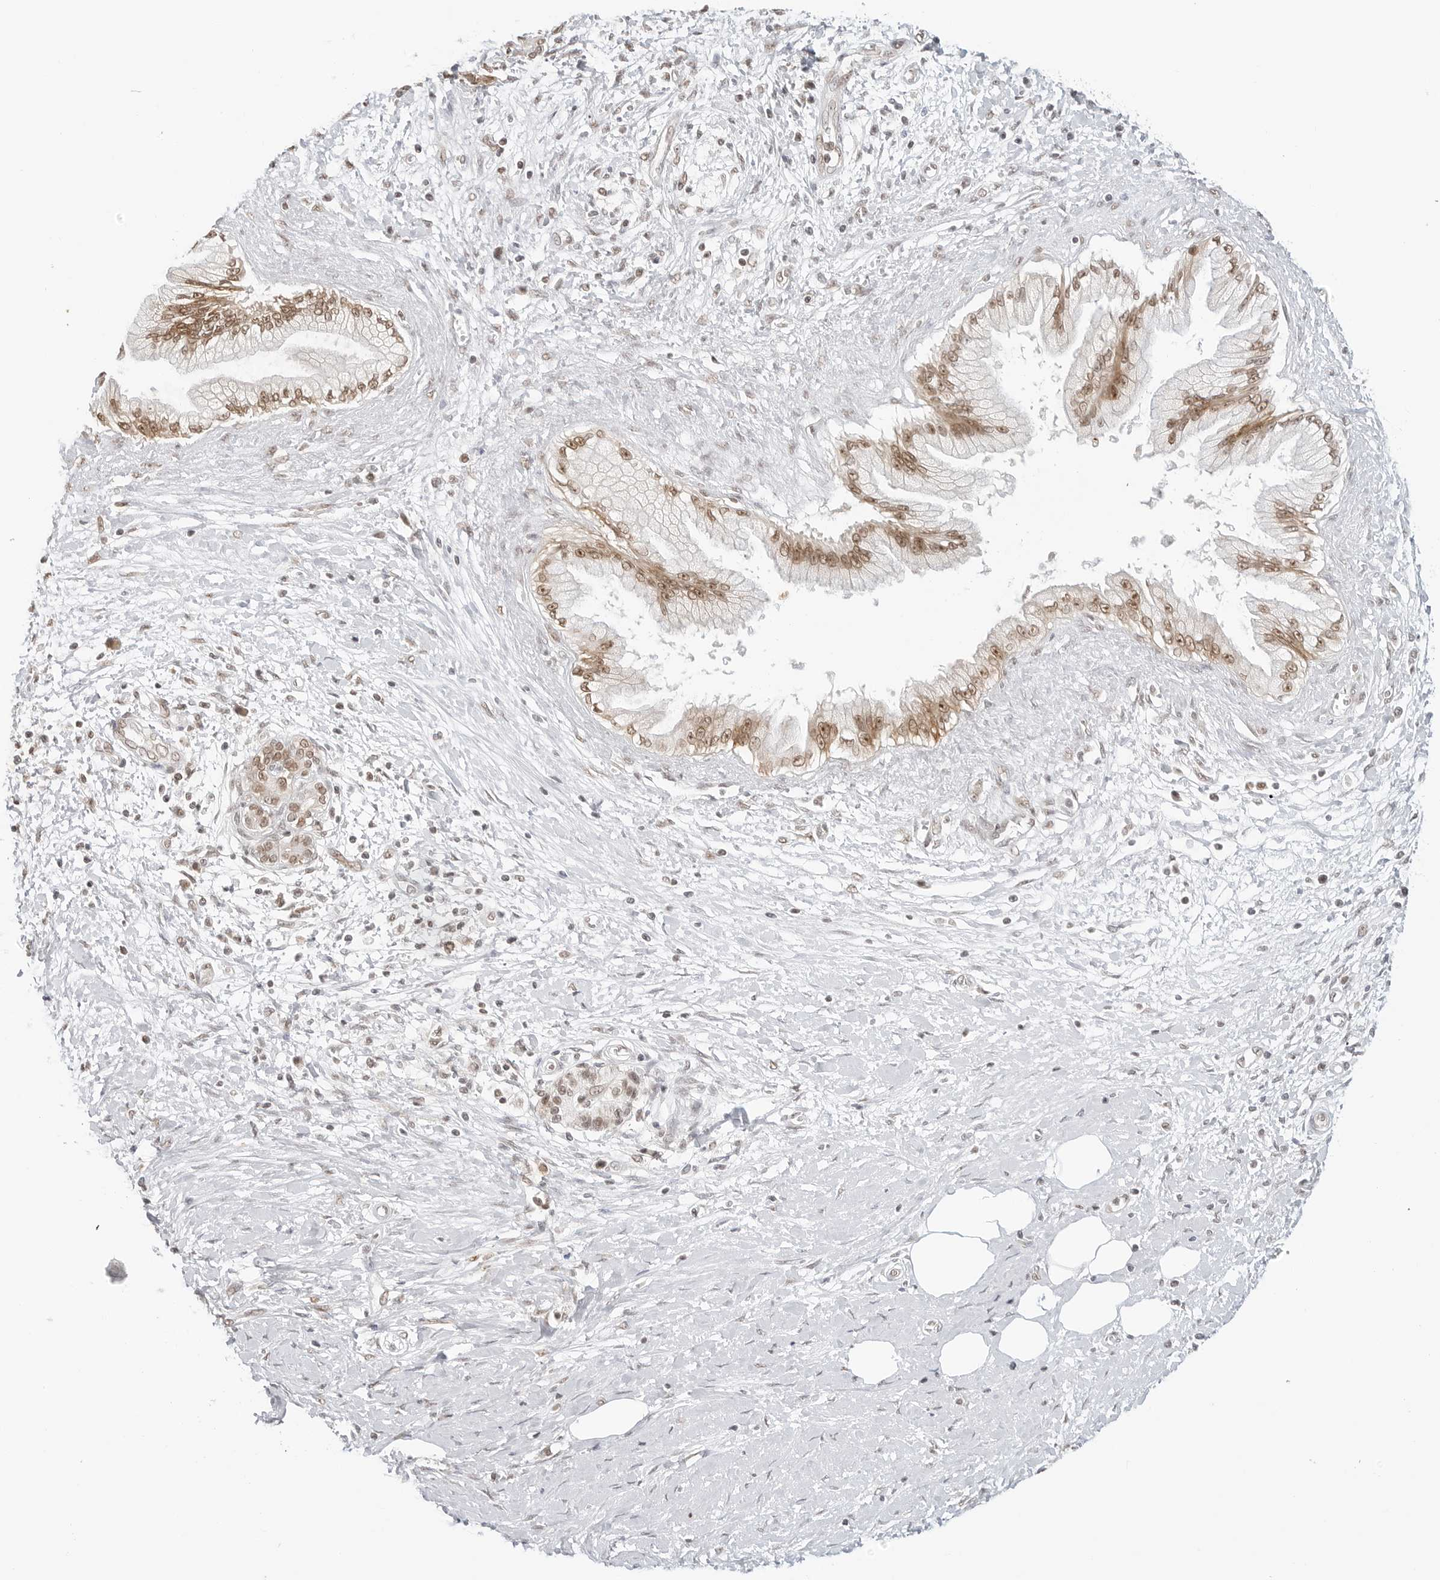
{"staining": {"intensity": "moderate", "quantity": ">75%", "location": "cytoplasmic/membranous,nuclear"}, "tissue": "pancreatic cancer", "cell_type": "Tumor cells", "image_type": "cancer", "snomed": [{"axis": "morphology", "description": "Adenocarcinoma, NOS"}, {"axis": "topography", "description": "Pancreas"}], "caption": "Pancreatic cancer stained for a protein demonstrates moderate cytoplasmic/membranous and nuclear positivity in tumor cells. (Brightfield microscopy of DAB IHC at high magnification).", "gene": "METAP1", "patient": {"sex": "male", "age": 58}}